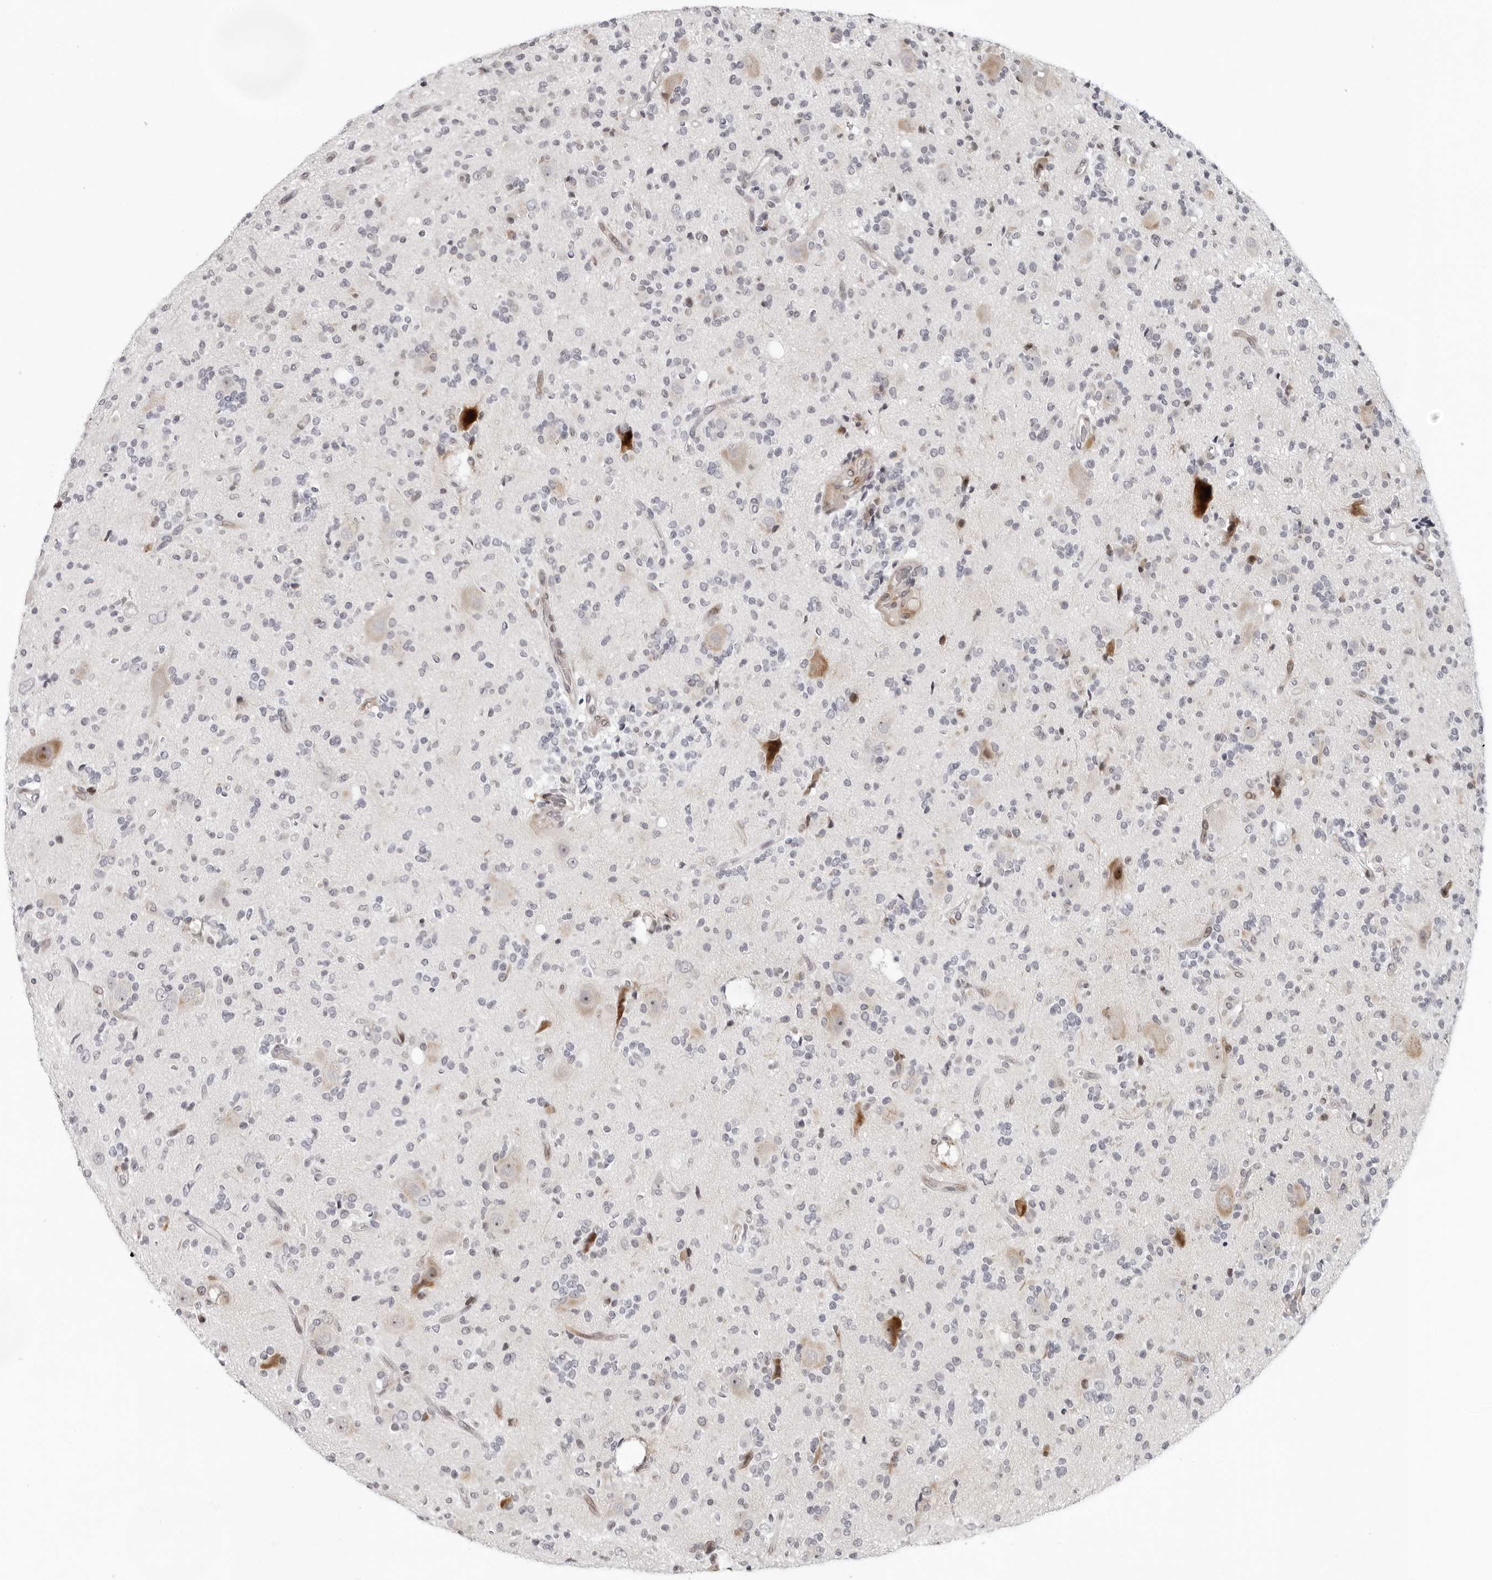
{"staining": {"intensity": "negative", "quantity": "none", "location": "none"}, "tissue": "glioma", "cell_type": "Tumor cells", "image_type": "cancer", "snomed": [{"axis": "morphology", "description": "Glioma, malignant, High grade"}, {"axis": "topography", "description": "Brain"}], "caption": "IHC image of human high-grade glioma (malignant) stained for a protein (brown), which reveals no staining in tumor cells.", "gene": "PIP4K2C", "patient": {"sex": "male", "age": 34}}